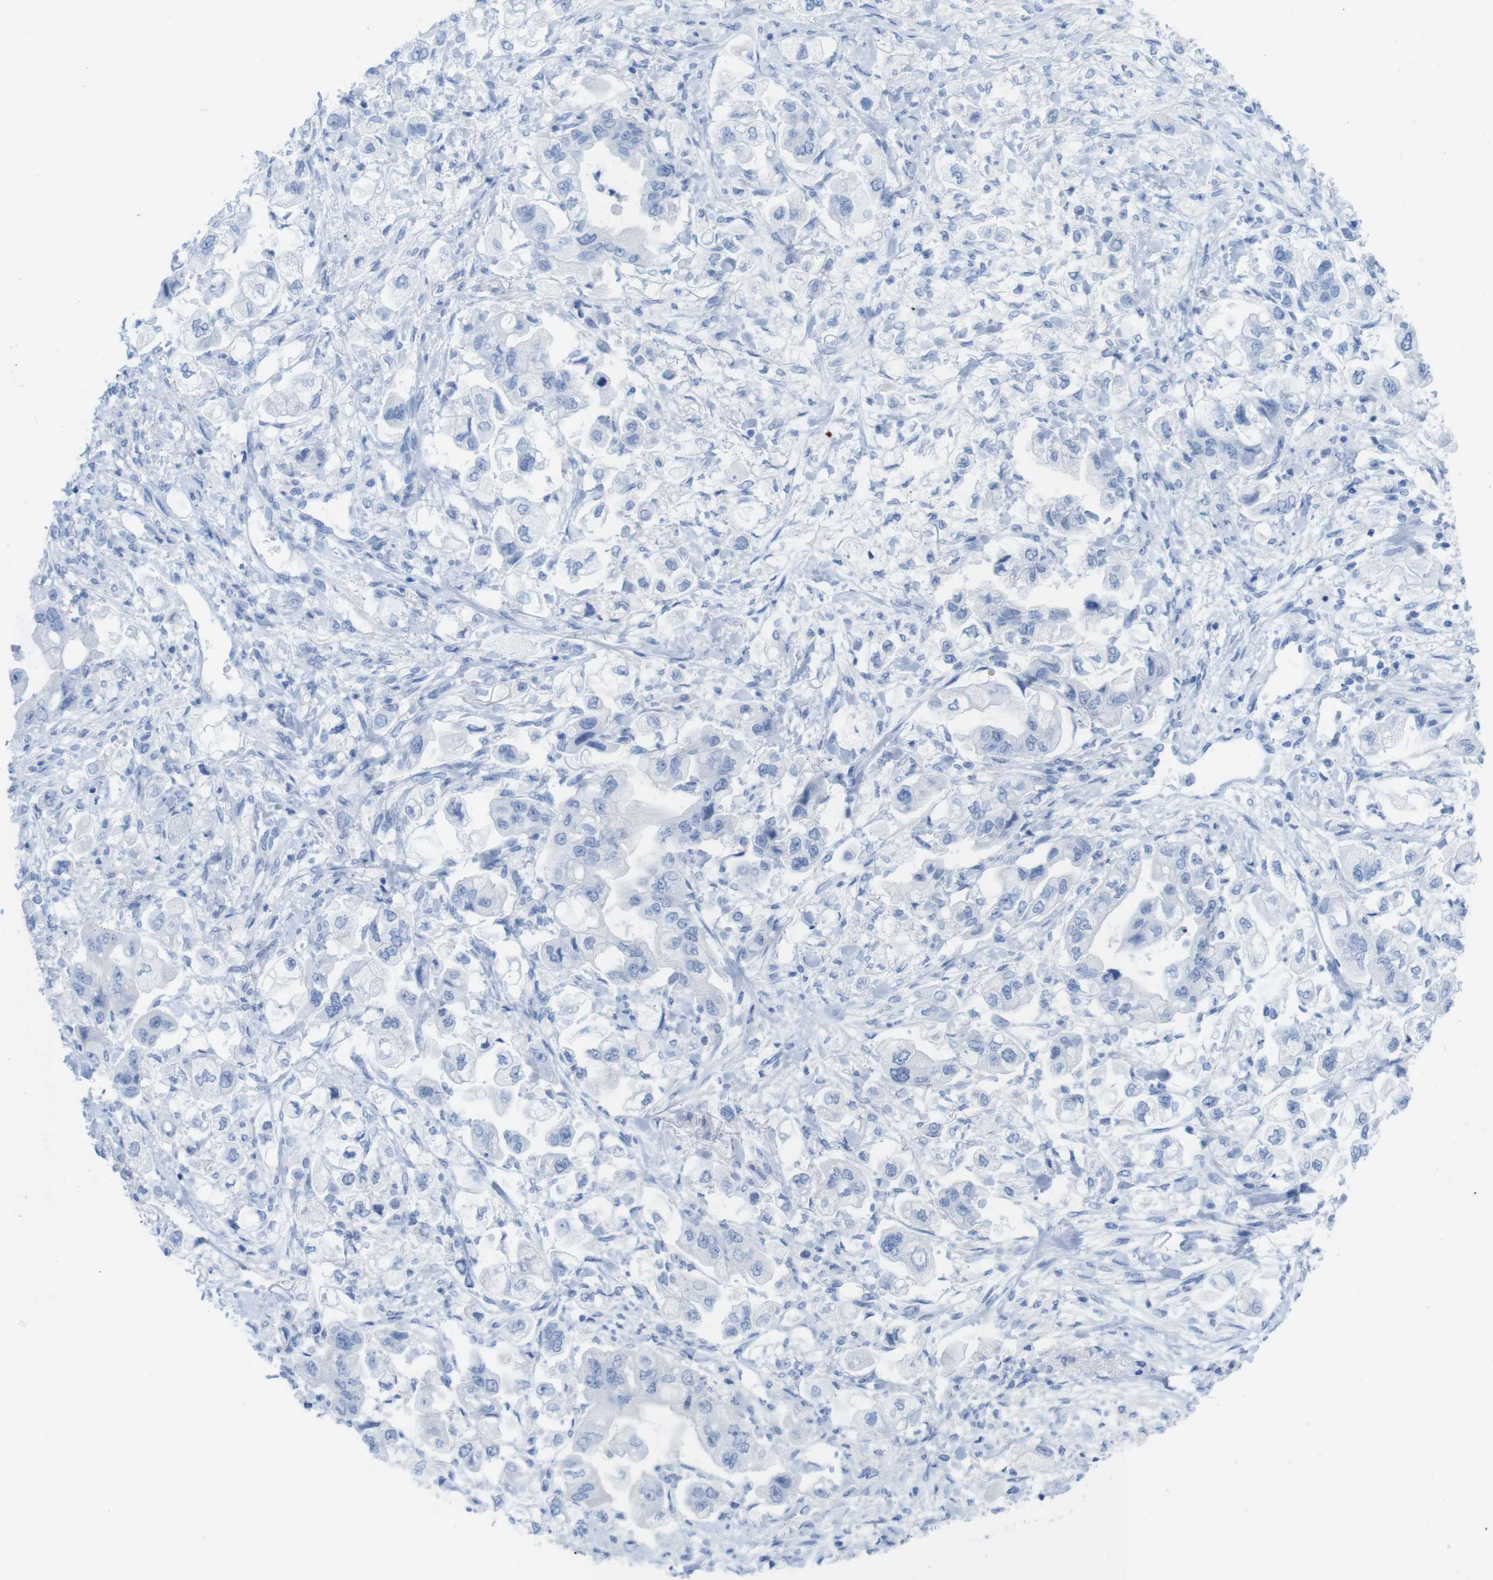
{"staining": {"intensity": "negative", "quantity": "none", "location": "none"}, "tissue": "stomach cancer", "cell_type": "Tumor cells", "image_type": "cancer", "snomed": [{"axis": "morphology", "description": "Normal tissue, NOS"}, {"axis": "morphology", "description": "Adenocarcinoma, NOS"}, {"axis": "topography", "description": "Stomach"}], "caption": "Immunohistochemical staining of stomach cancer (adenocarcinoma) exhibits no significant expression in tumor cells.", "gene": "MYH7", "patient": {"sex": "male", "age": 62}}